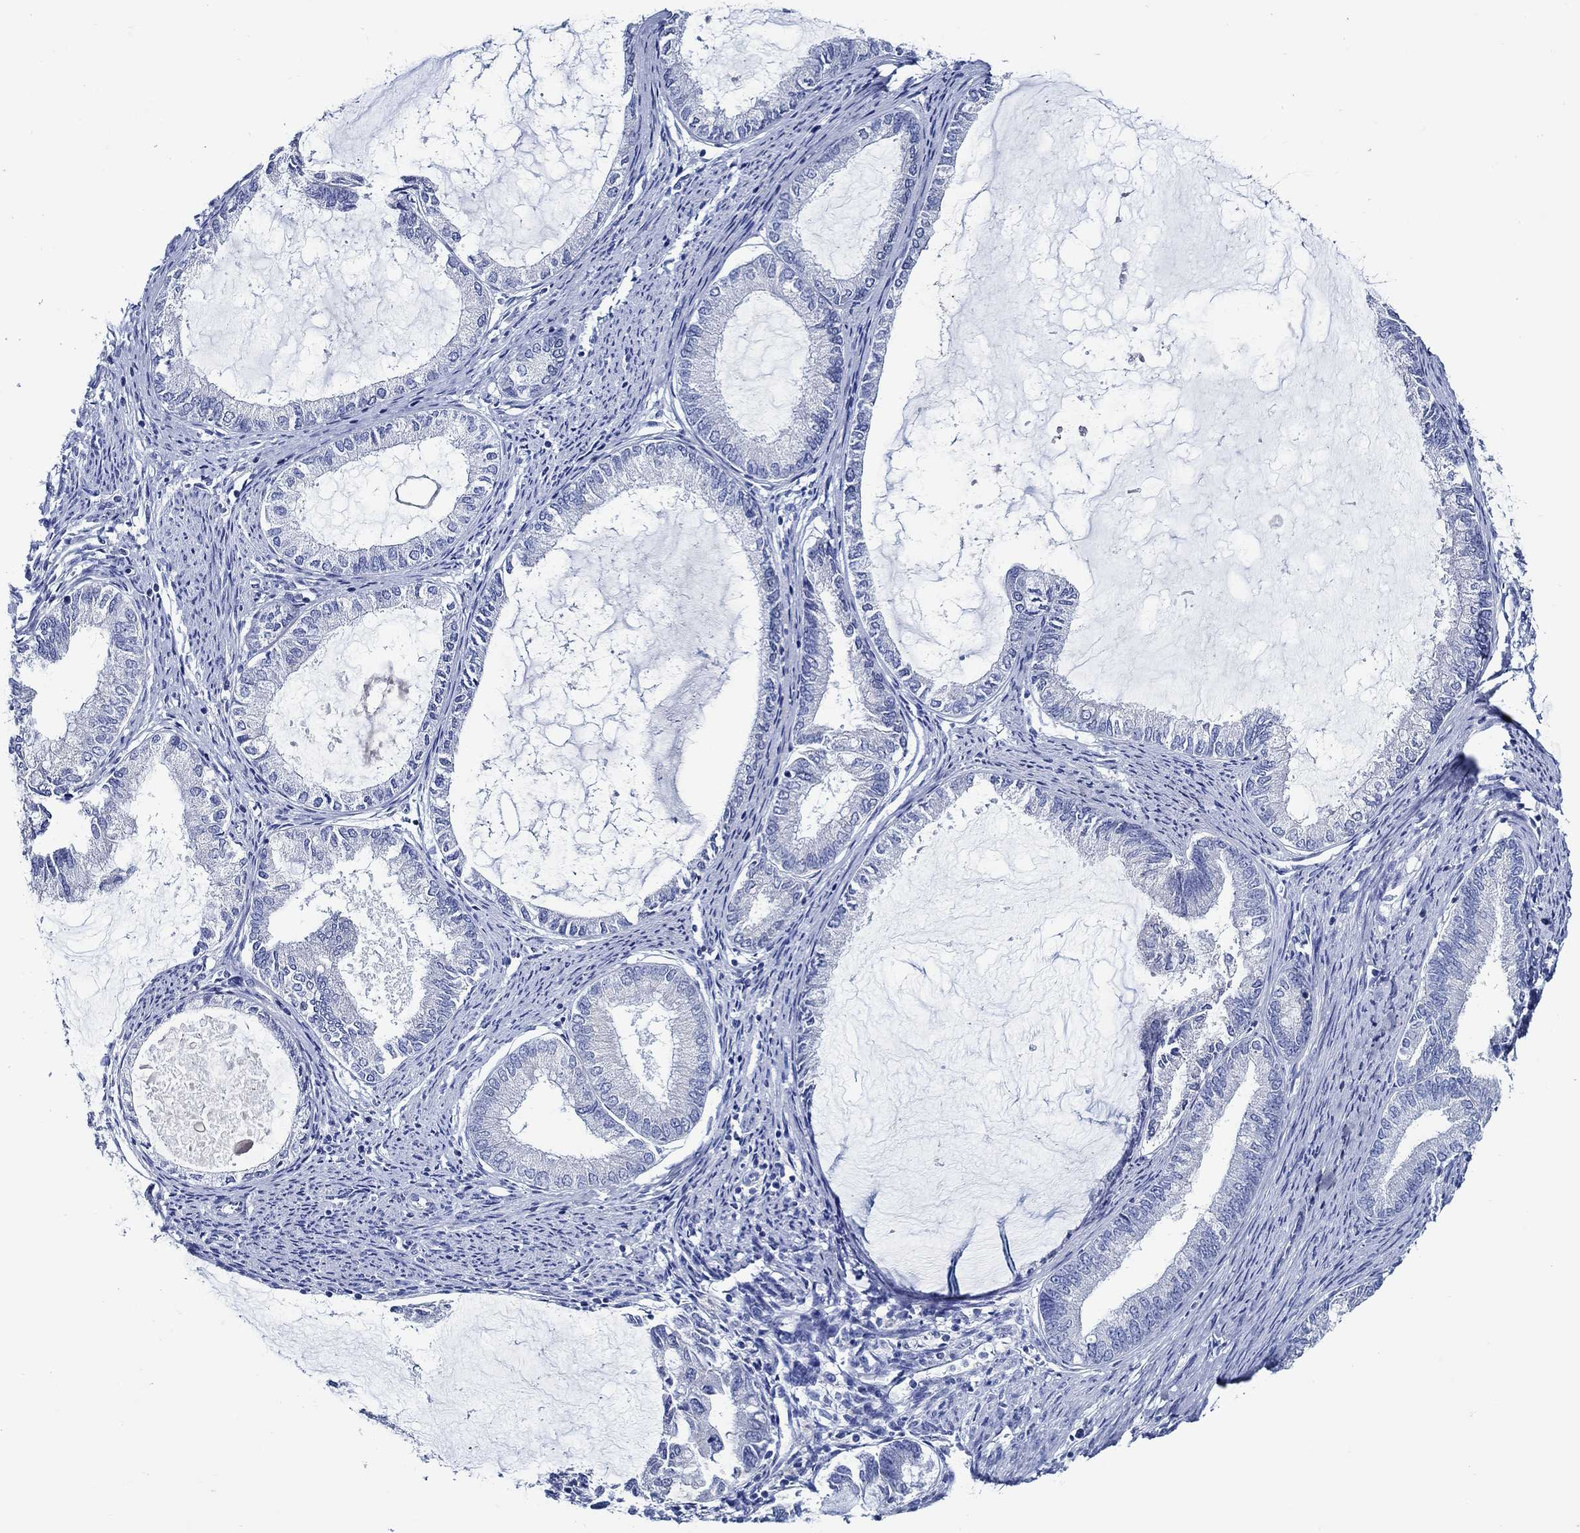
{"staining": {"intensity": "negative", "quantity": "none", "location": "none"}, "tissue": "endometrial cancer", "cell_type": "Tumor cells", "image_type": "cancer", "snomed": [{"axis": "morphology", "description": "Adenocarcinoma, NOS"}, {"axis": "topography", "description": "Endometrium"}], "caption": "Tumor cells show no significant protein positivity in endometrial cancer (adenocarcinoma).", "gene": "SKOR1", "patient": {"sex": "female", "age": 86}}